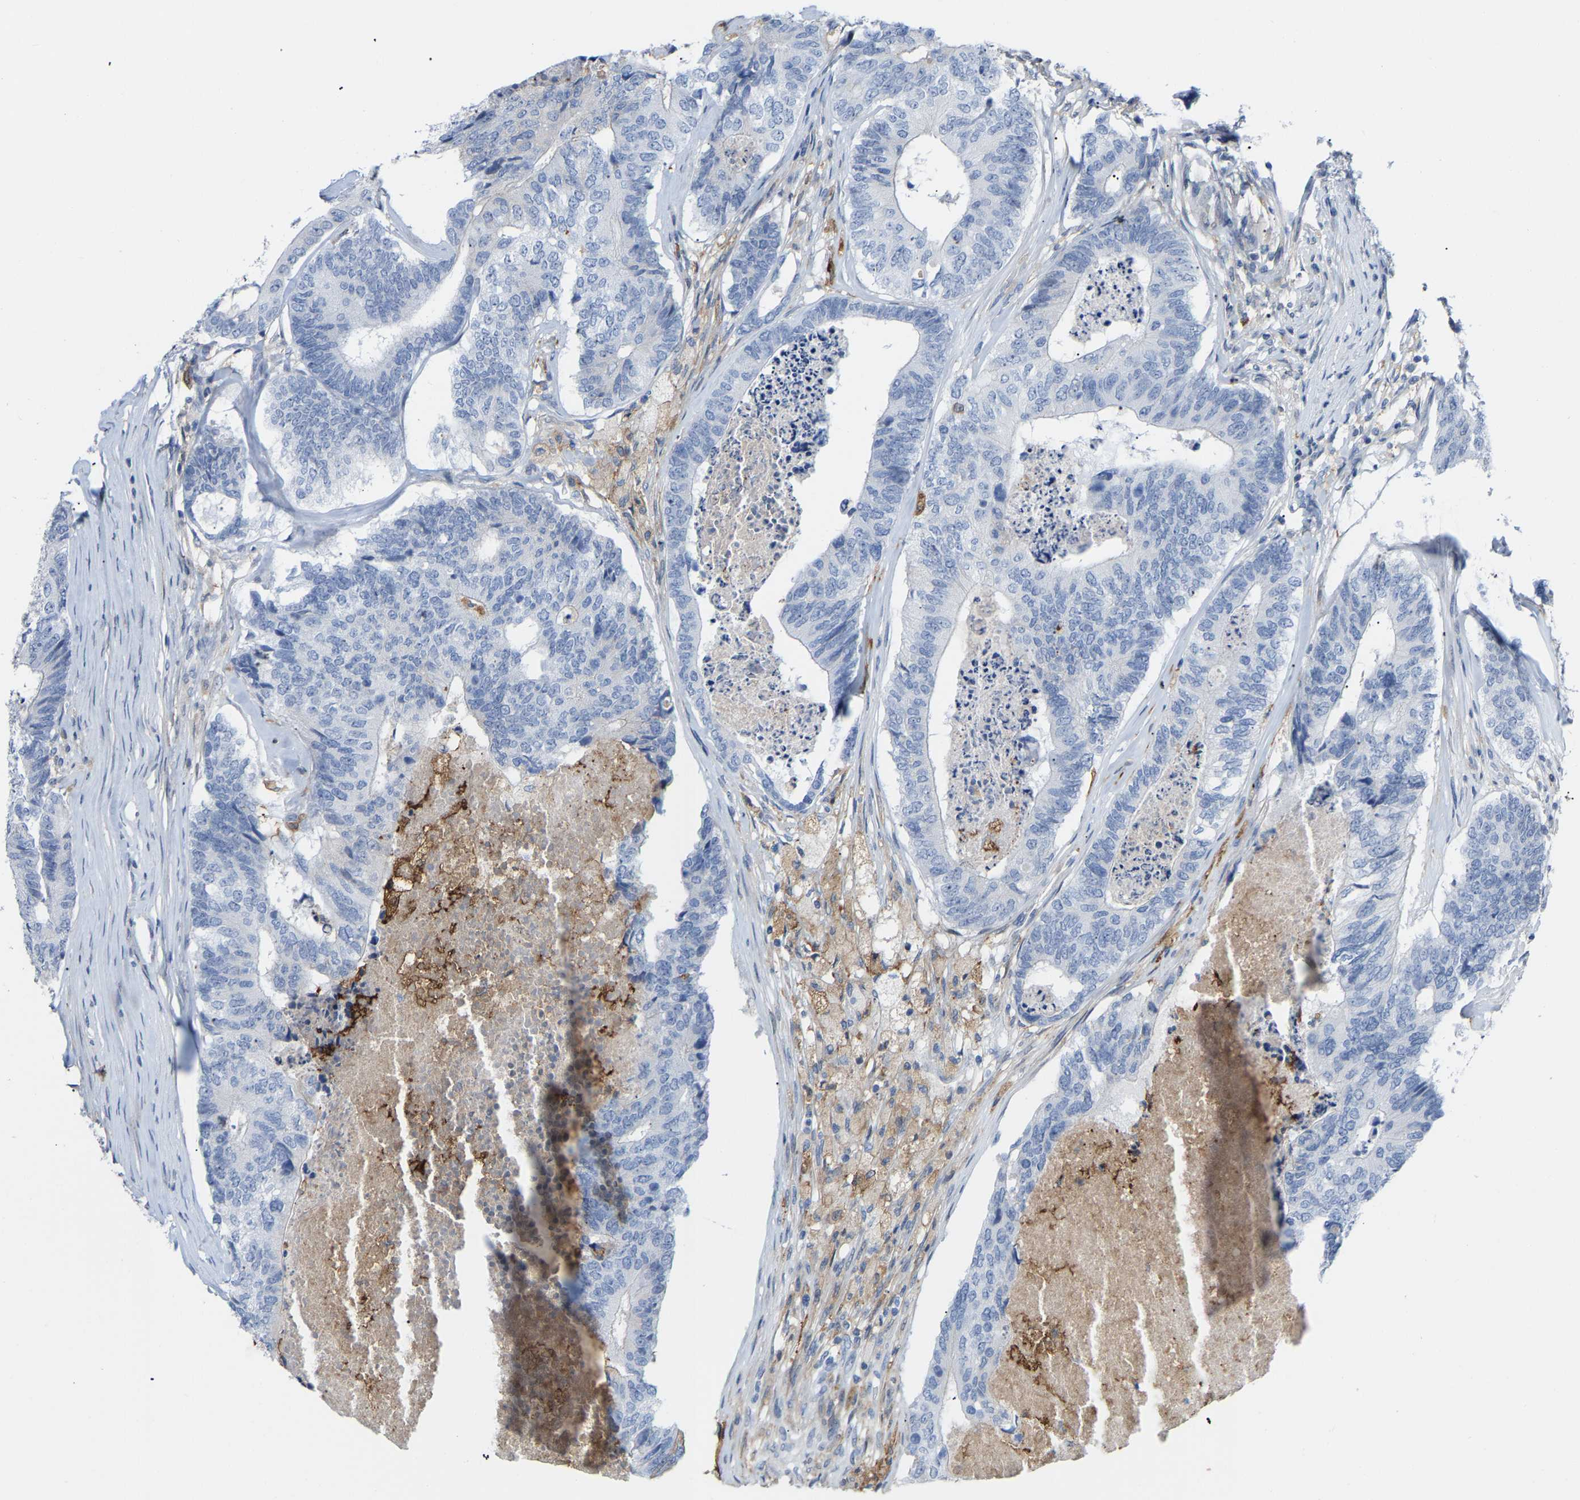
{"staining": {"intensity": "negative", "quantity": "none", "location": "none"}, "tissue": "colorectal cancer", "cell_type": "Tumor cells", "image_type": "cancer", "snomed": [{"axis": "morphology", "description": "Adenocarcinoma, NOS"}, {"axis": "topography", "description": "Colon"}], "caption": "Immunohistochemistry of human adenocarcinoma (colorectal) demonstrates no expression in tumor cells.", "gene": "ABTB2", "patient": {"sex": "female", "age": 67}}